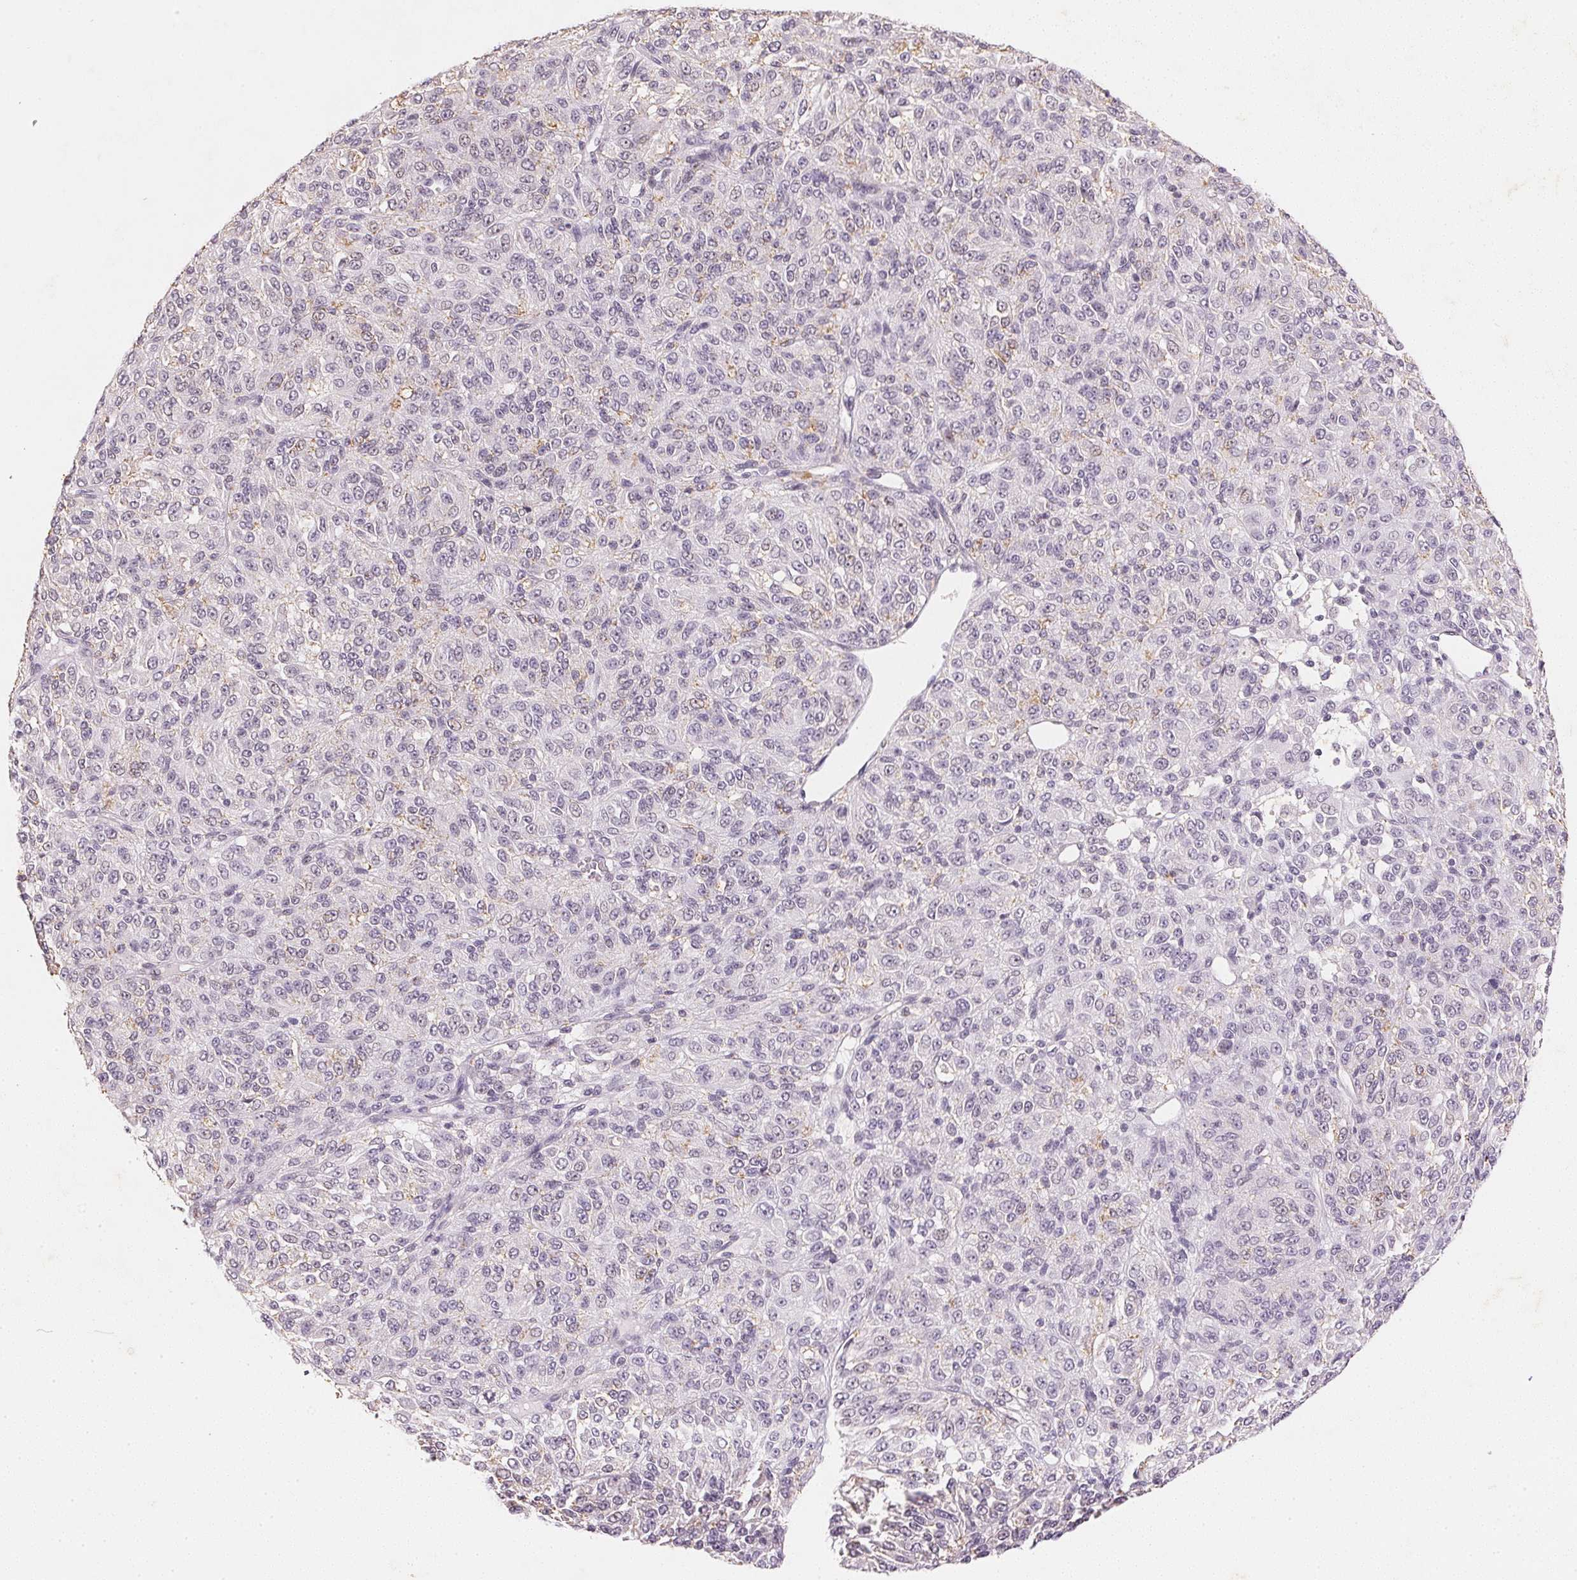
{"staining": {"intensity": "weak", "quantity": "<25%", "location": "cytoplasmic/membranous"}, "tissue": "melanoma", "cell_type": "Tumor cells", "image_type": "cancer", "snomed": [{"axis": "morphology", "description": "Malignant melanoma, Metastatic site"}, {"axis": "topography", "description": "Brain"}], "caption": "DAB (3,3'-diaminobenzidine) immunohistochemical staining of human melanoma shows no significant expression in tumor cells.", "gene": "SMTN", "patient": {"sex": "female", "age": 56}}